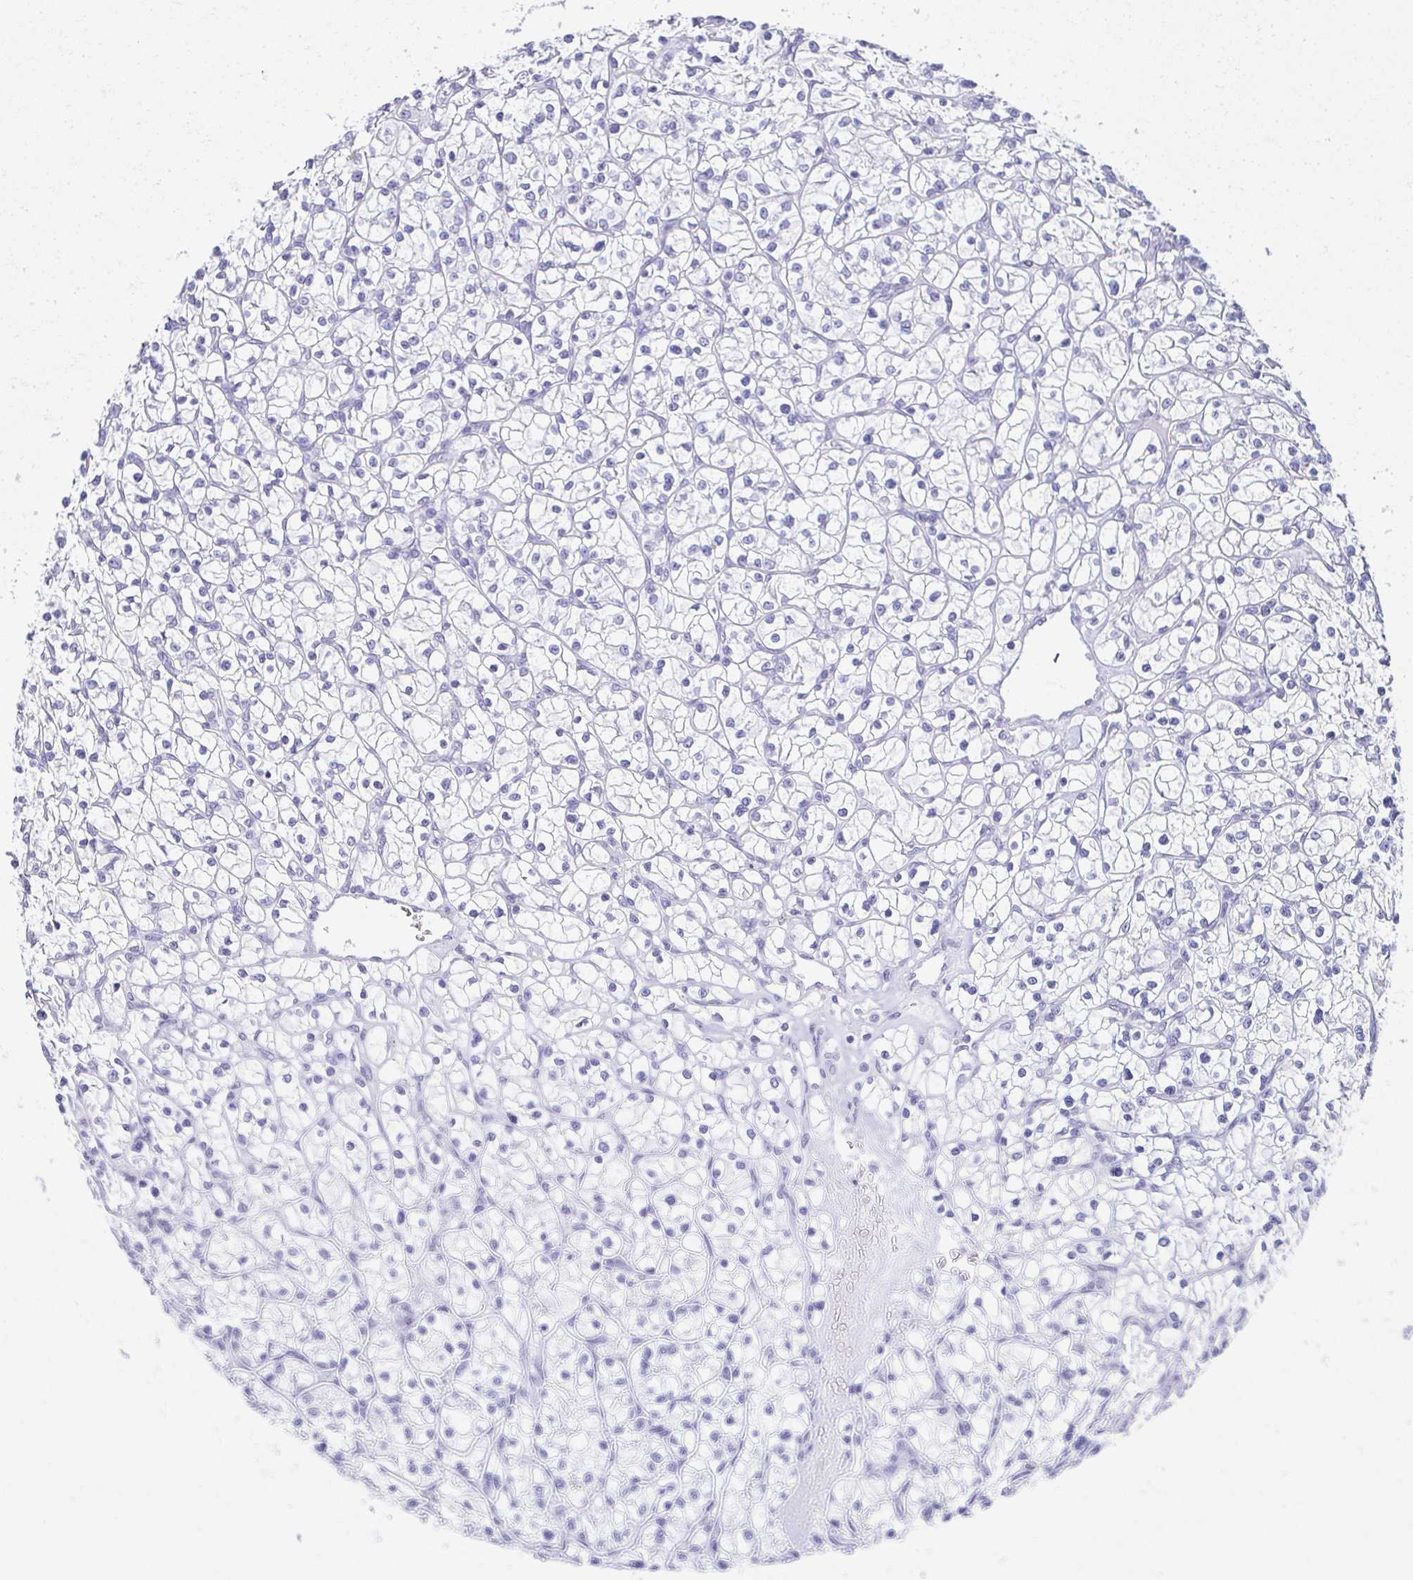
{"staining": {"intensity": "negative", "quantity": "none", "location": "none"}, "tissue": "renal cancer", "cell_type": "Tumor cells", "image_type": "cancer", "snomed": [{"axis": "morphology", "description": "Adenocarcinoma, NOS"}, {"axis": "topography", "description": "Kidney"}], "caption": "Tumor cells show no significant expression in adenocarcinoma (renal).", "gene": "ESX1", "patient": {"sex": "female", "age": 64}}